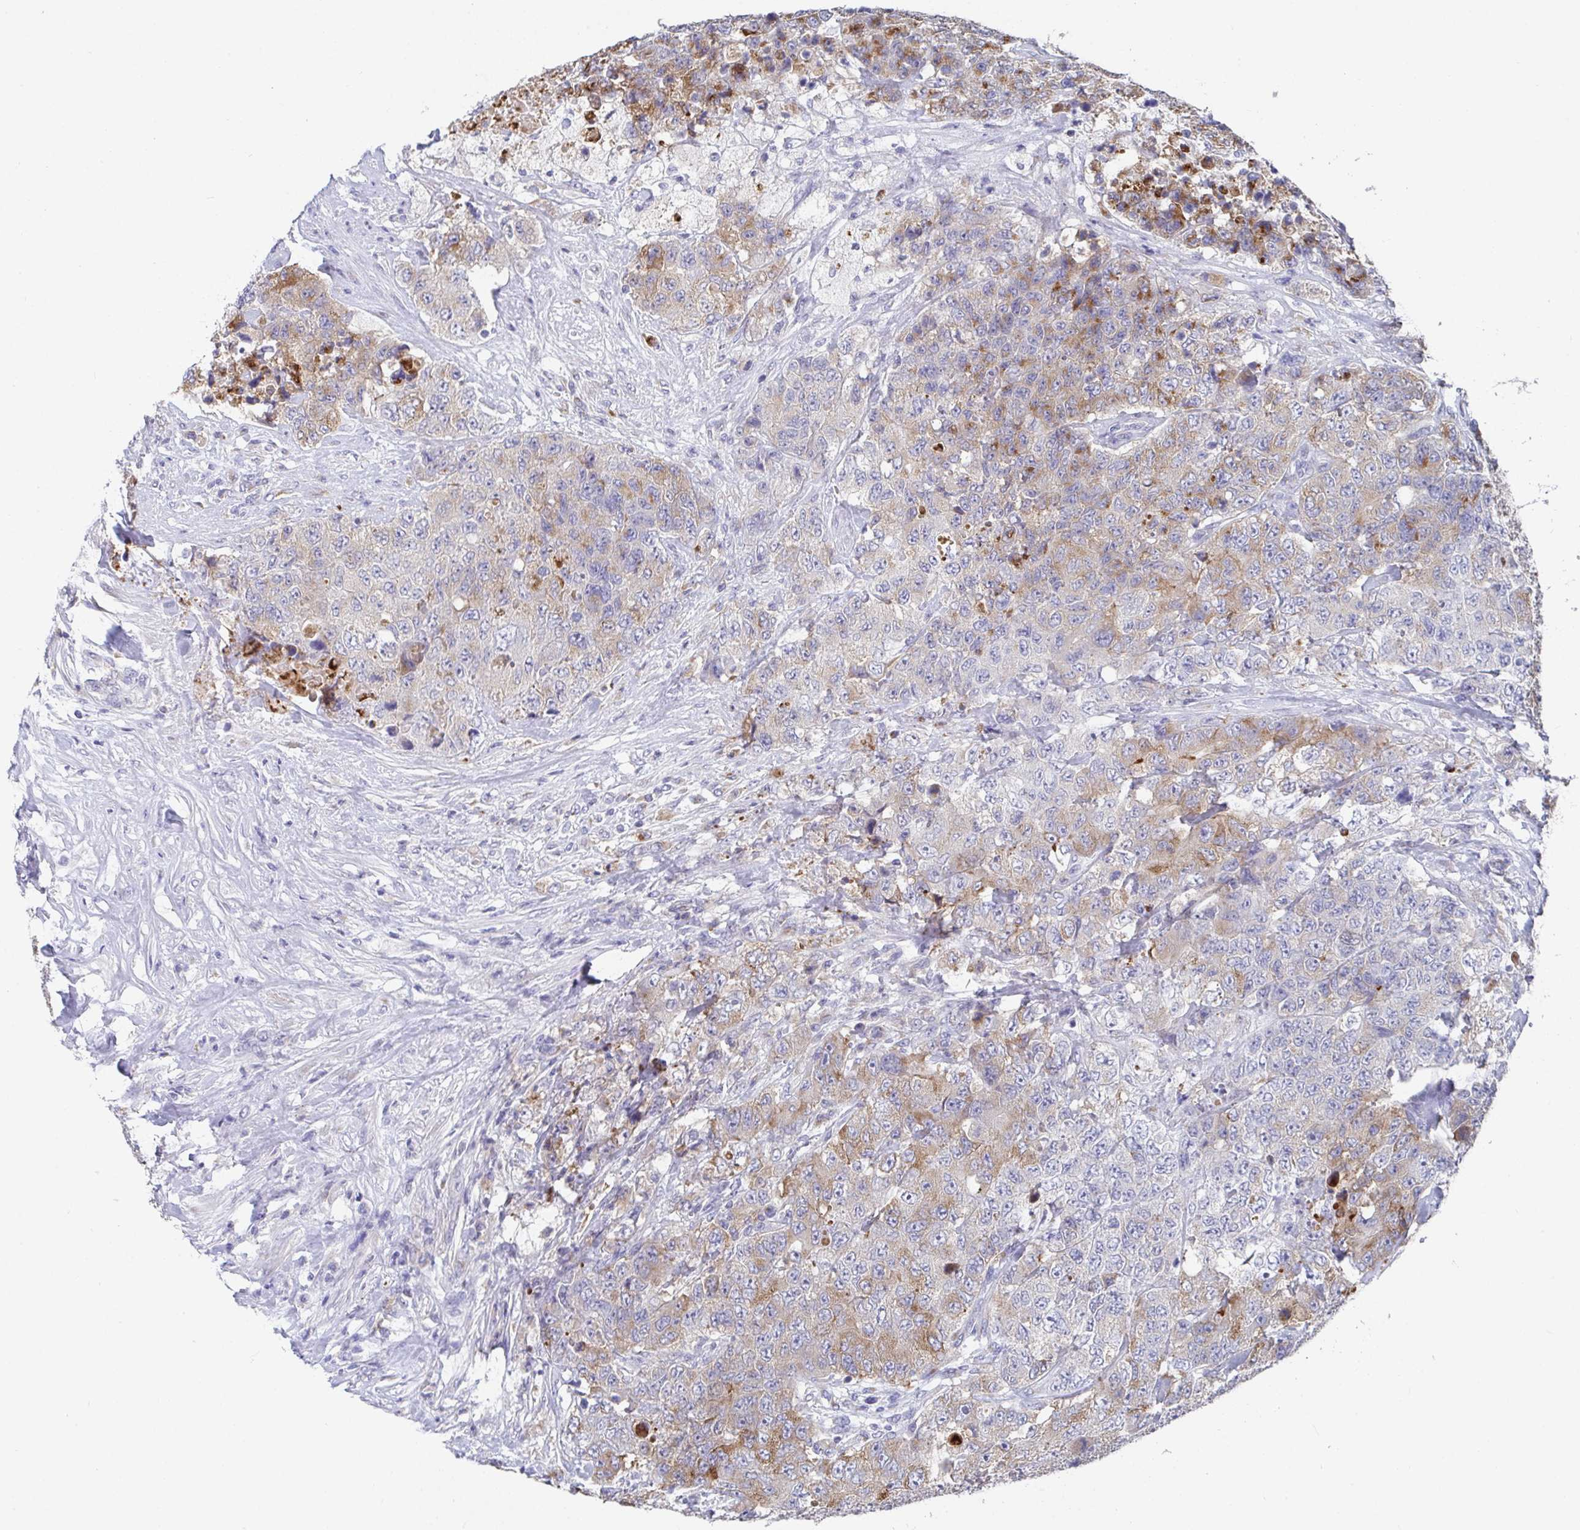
{"staining": {"intensity": "weak", "quantity": "25%-75%", "location": "cytoplasmic/membranous"}, "tissue": "urothelial cancer", "cell_type": "Tumor cells", "image_type": "cancer", "snomed": [{"axis": "morphology", "description": "Urothelial carcinoma, High grade"}, {"axis": "topography", "description": "Urinary bladder"}], "caption": "High-magnification brightfield microscopy of urothelial cancer stained with DAB (3,3'-diaminobenzidine) (brown) and counterstained with hematoxylin (blue). tumor cells exhibit weak cytoplasmic/membranous positivity is seen in approximately25%-75% of cells. (Stains: DAB (3,3'-diaminobenzidine) in brown, nuclei in blue, Microscopy: brightfield microscopy at high magnification).", "gene": "TAS2R39", "patient": {"sex": "female", "age": 78}}